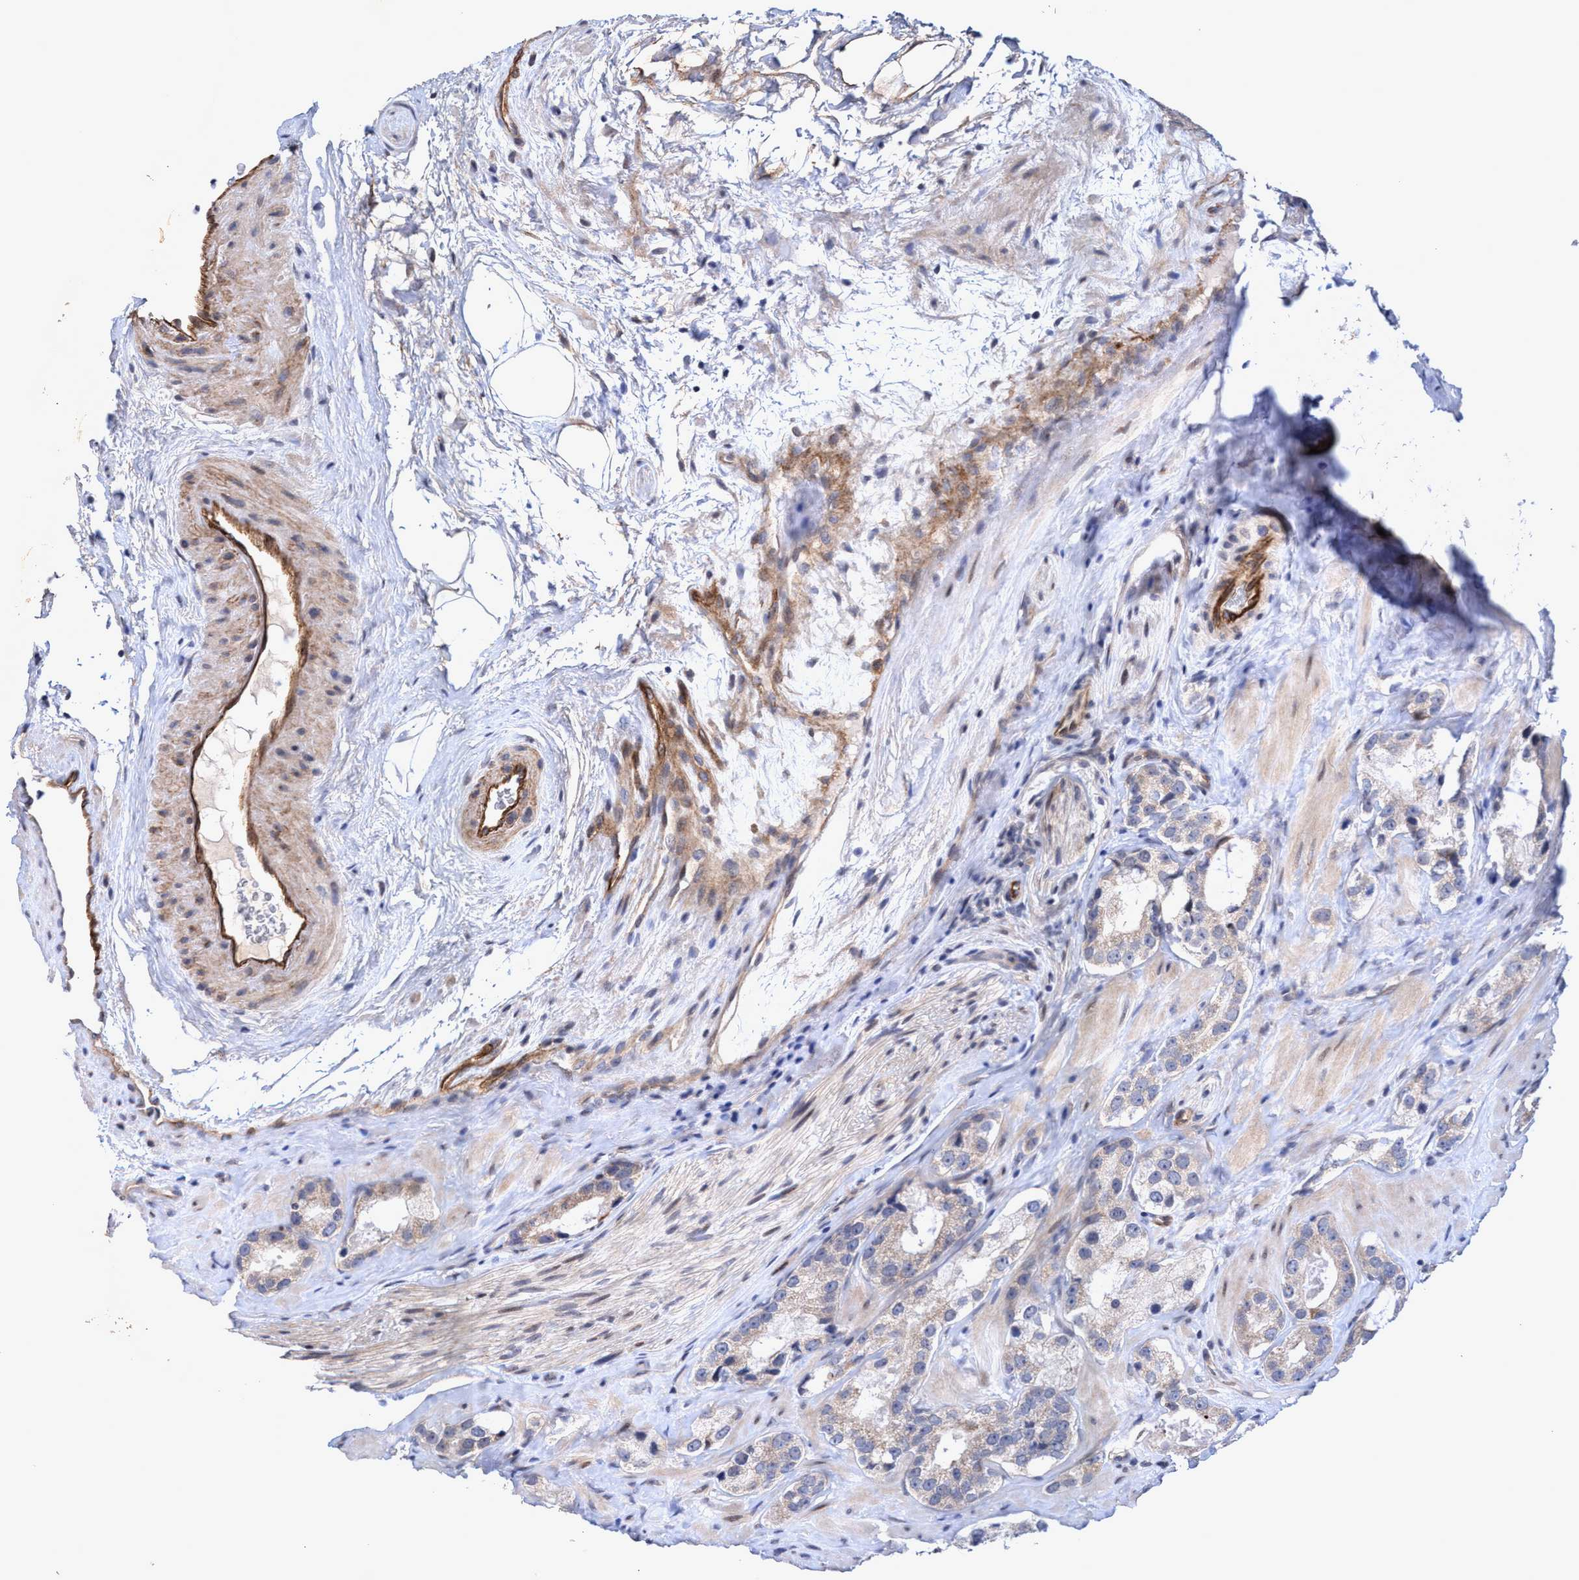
{"staining": {"intensity": "weak", "quantity": "<25%", "location": "cytoplasmic/membranous"}, "tissue": "prostate cancer", "cell_type": "Tumor cells", "image_type": "cancer", "snomed": [{"axis": "morphology", "description": "Adenocarcinoma, High grade"}, {"axis": "topography", "description": "Prostate"}], "caption": "Immunohistochemistry of human prostate cancer demonstrates no positivity in tumor cells.", "gene": "ZNF750", "patient": {"sex": "male", "age": 63}}